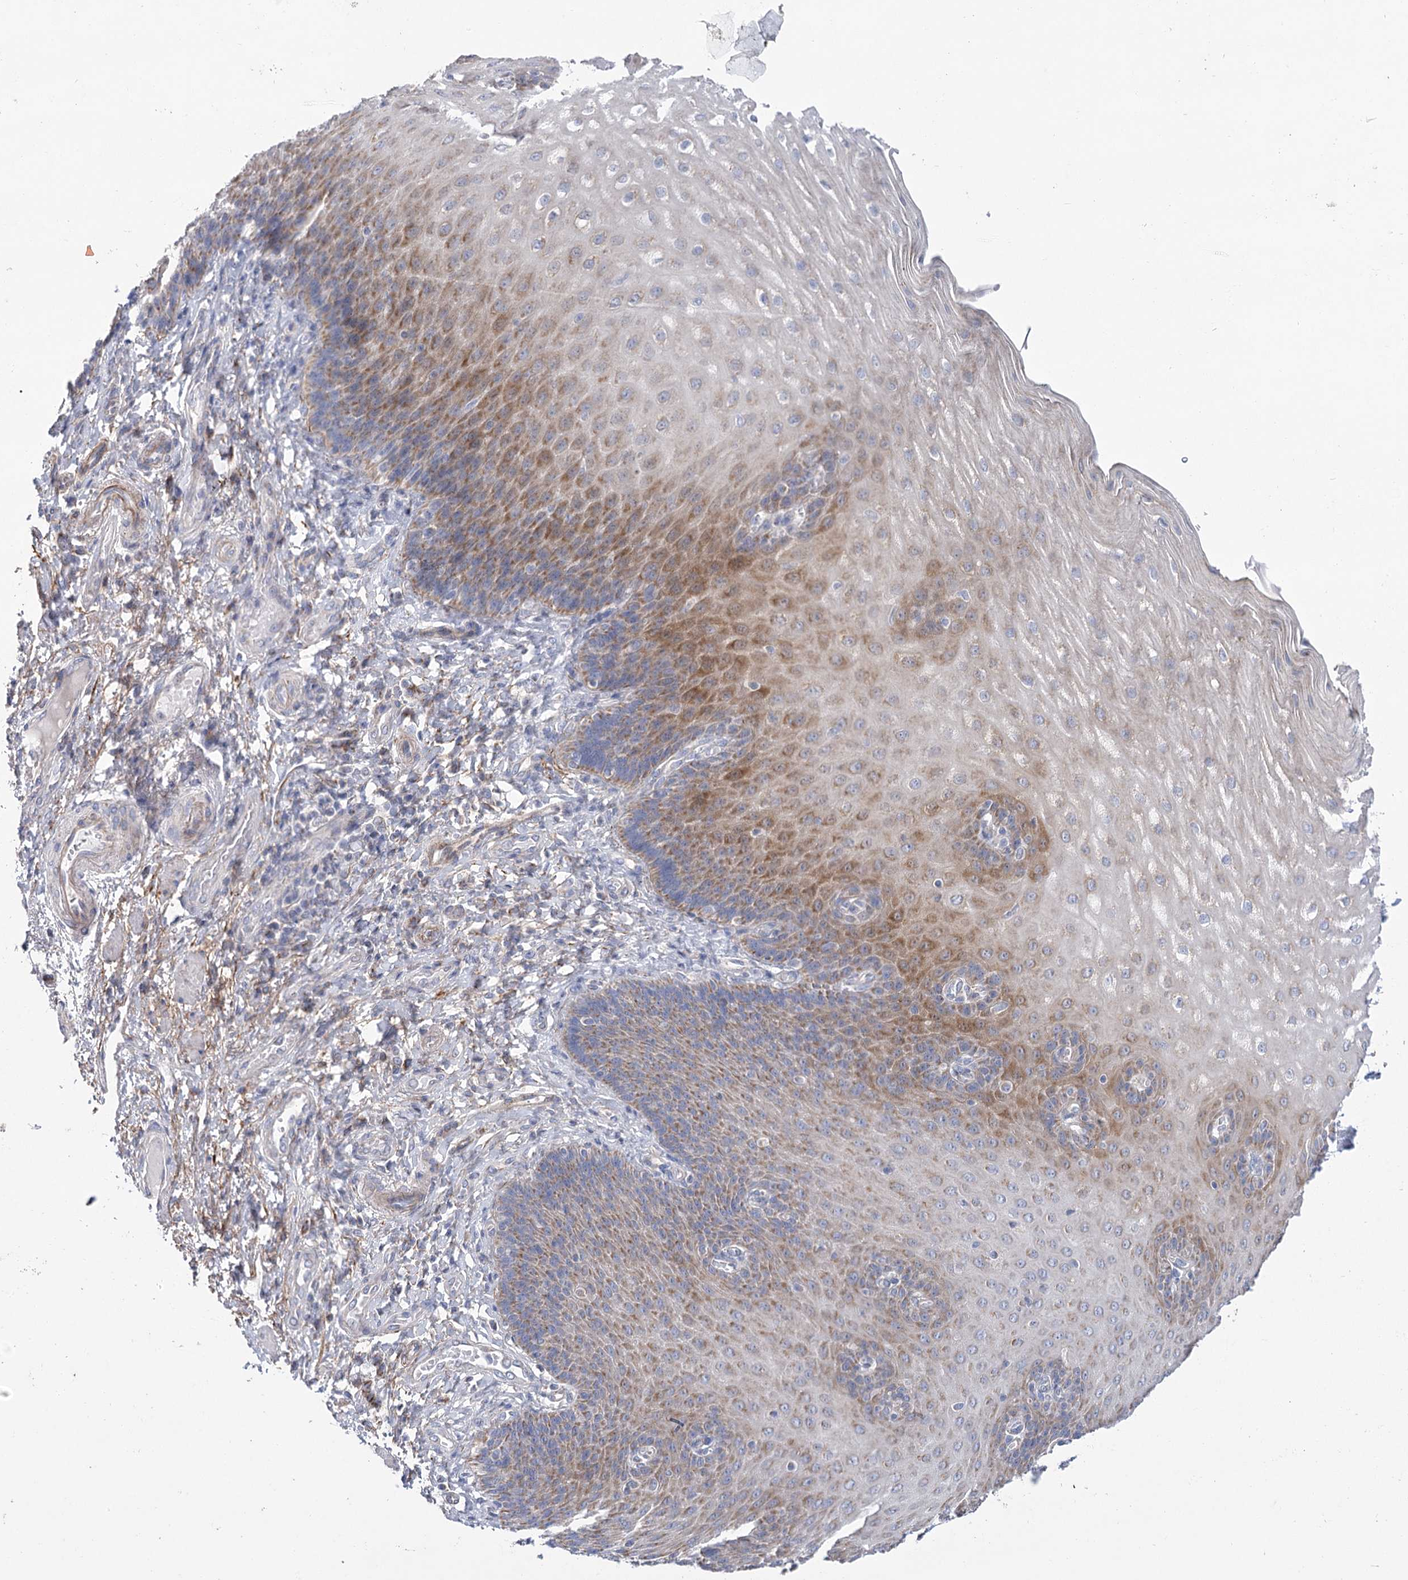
{"staining": {"intensity": "moderate", "quantity": "25%-75%", "location": "cytoplasmic/membranous"}, "tissue": "esophagus", "cell_type": "Squamous epithelial cells", "image_type": "normal", "snomed": [{"axis": "morphology", "description": "Normal tissue, NOS"}, {"axis": "topography", "description": "Esophagus"}], "caption": "Esophagus stained with DAB (3,3'-diaminobenzidine) immunohistochemistry (IHC) displays medium levels of moderate cytoplasmic/membranous positivity in about 25%-75% of squamous epithelial cells. The protein of interest is shown in brown color, while the nuclei are stained blue.", "gene": "SNX7", "patient": {"sex": "male", "age": 54}}